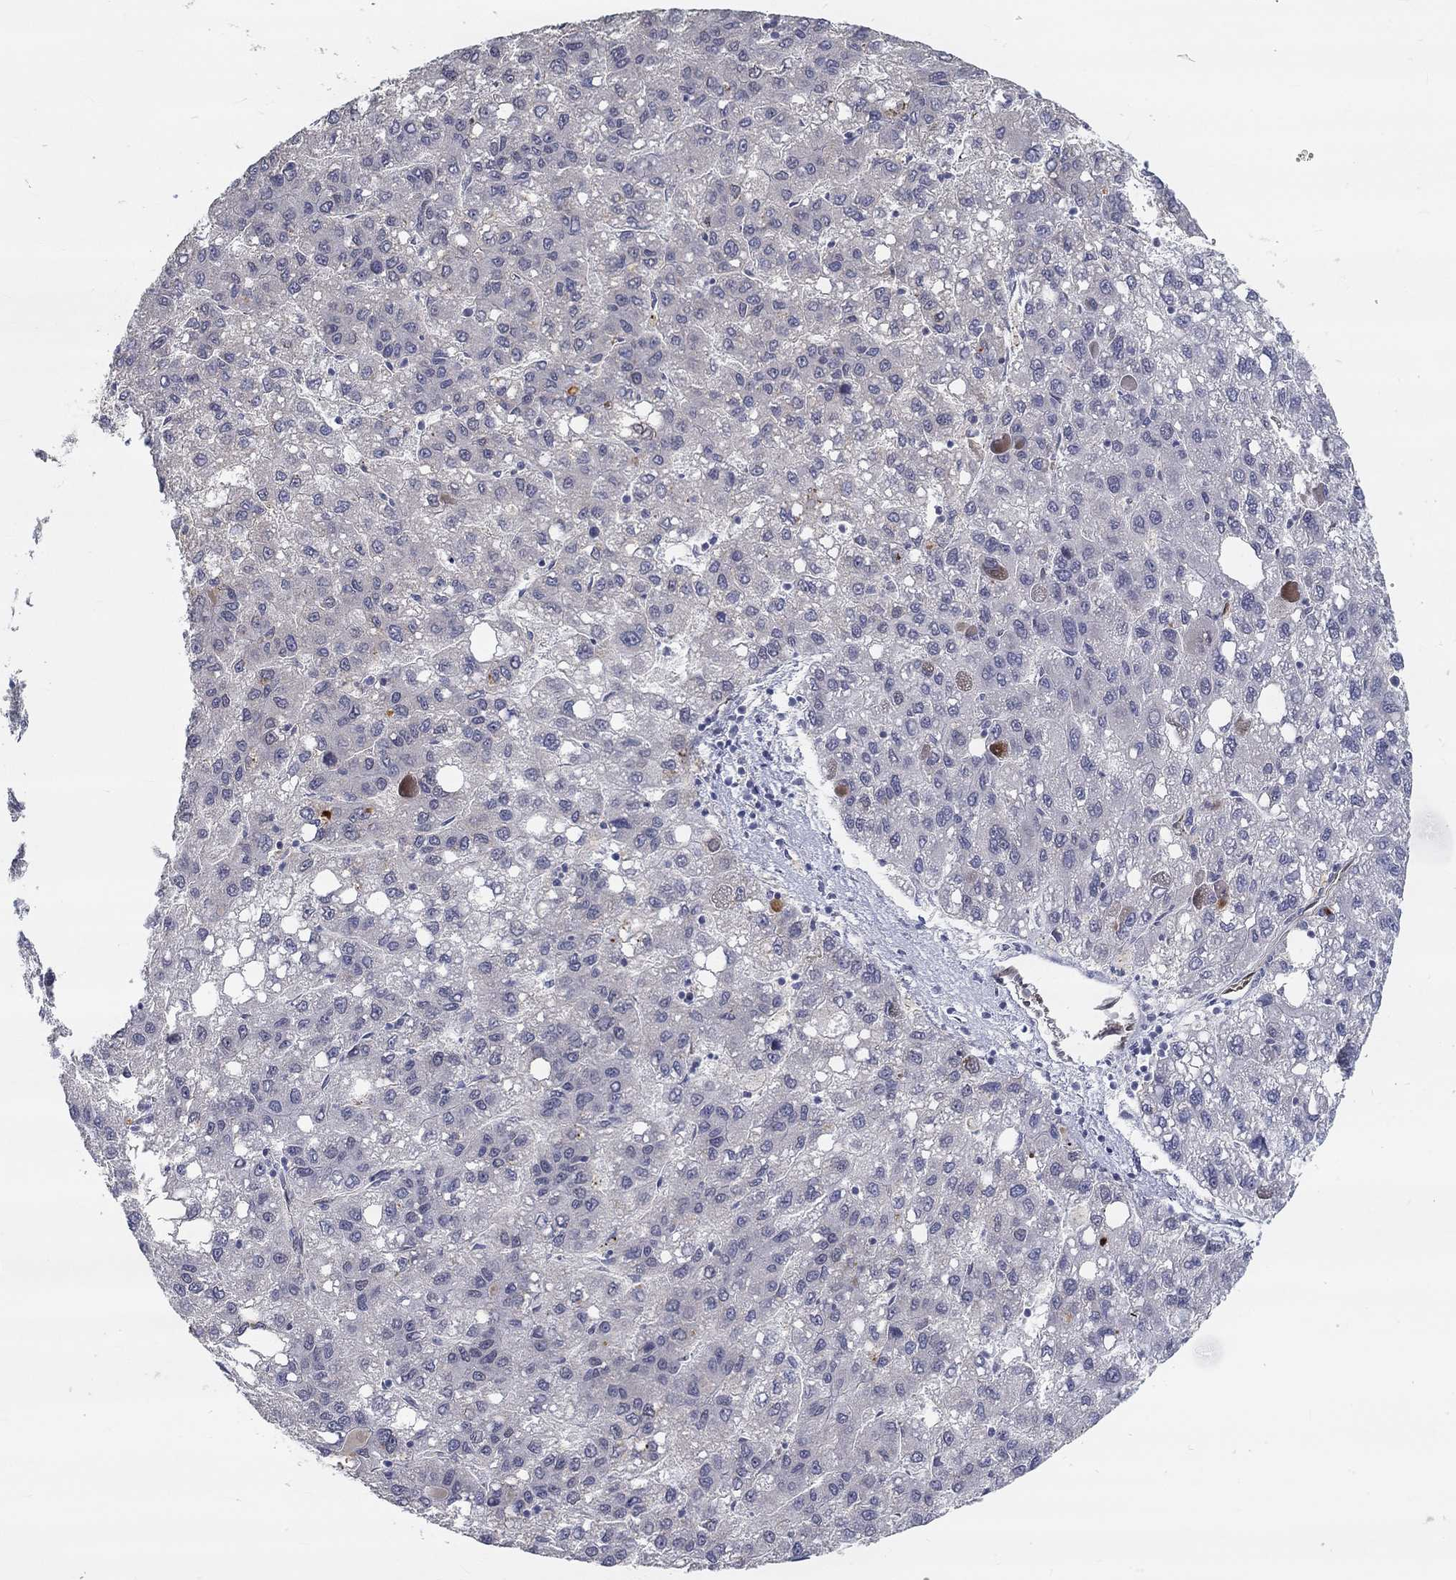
{"staining": {"intensity": "negative", "quantity": "none", "location": "none"}, "tissue": "liver cancer", "cell_type": "Tumor cells", "image_type": "cancer", "snomed": [{"axis": "morphology", "description": "Carcinoma, Hepatocellular, NOS"}, {"axis": "topography", "description": "Liver"}], "caption": "This is a photomicrograph of immunohistochemistry (IHC) staining of liver hepatocellular carcinoma, which shows no positivity in tumor cells. (DAB (3,3'-diaminobenzidine) IHC visualized using brightfield microscopy, high magnification).", "gene": "FGF2", "patient": {"sex": "female", "age": 82}}